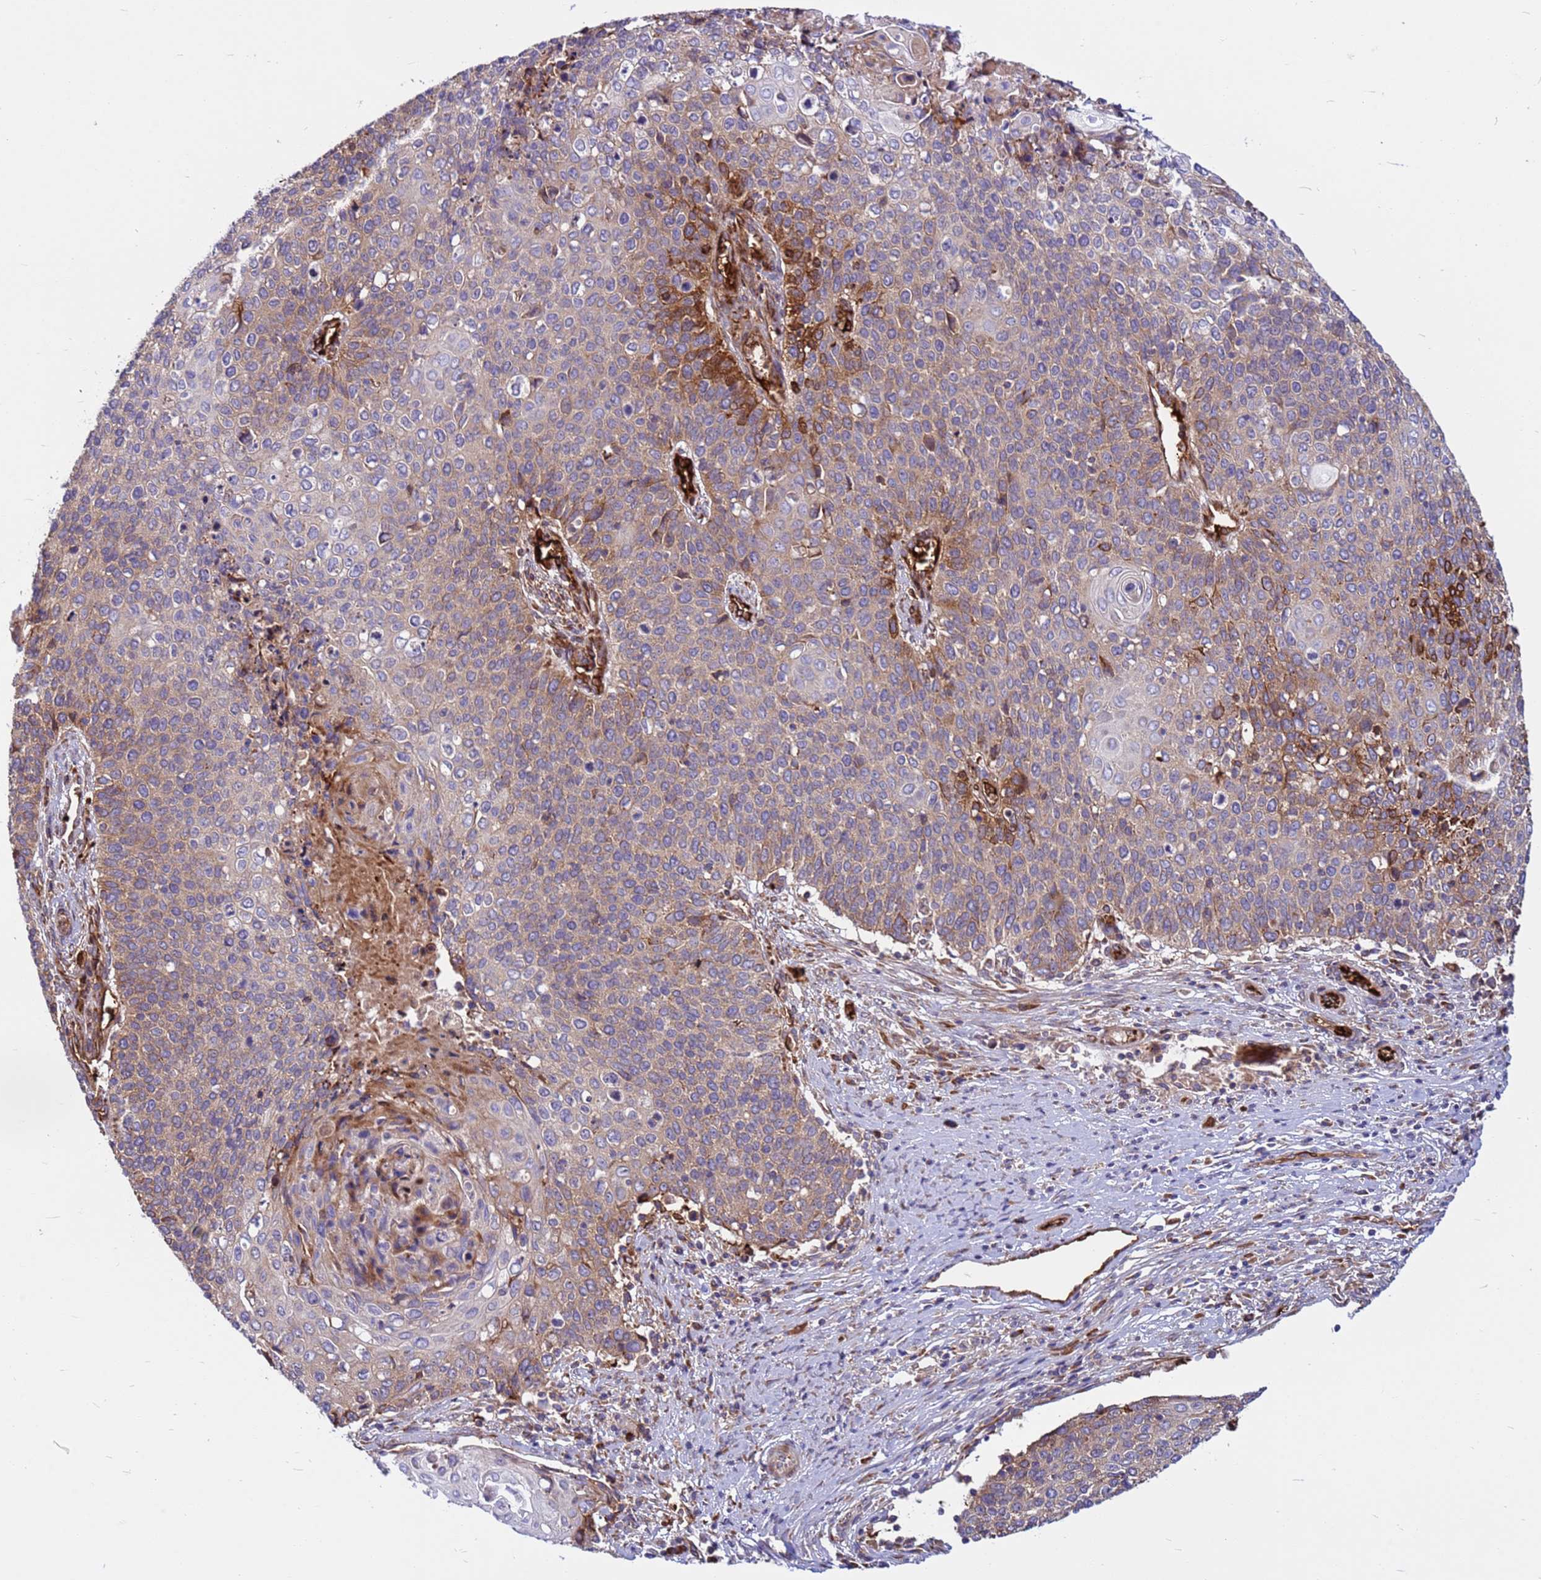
{"staining": {"intensity": "moderate", "quantity": "25%-75%", "location": "cytoplasmic/membranous"}, "tissue": "cervical cancer", "cell_type": "Tumor cells", "image_type": "cancer", "snomed": [{"axis": "morphology", "description": "Squamous cell carcinoma, NOS"}, {"axis": "topography", "description": "Cervix"}], "caption": "Cervical cancer was stained to show a protein in brown. There is medium levels of moderate cytoplasmic/membranous positivity in about 25%-75% of tumor cells.", "gene": "ZNF669", "patient": {"sex": "female", "age": 39}}